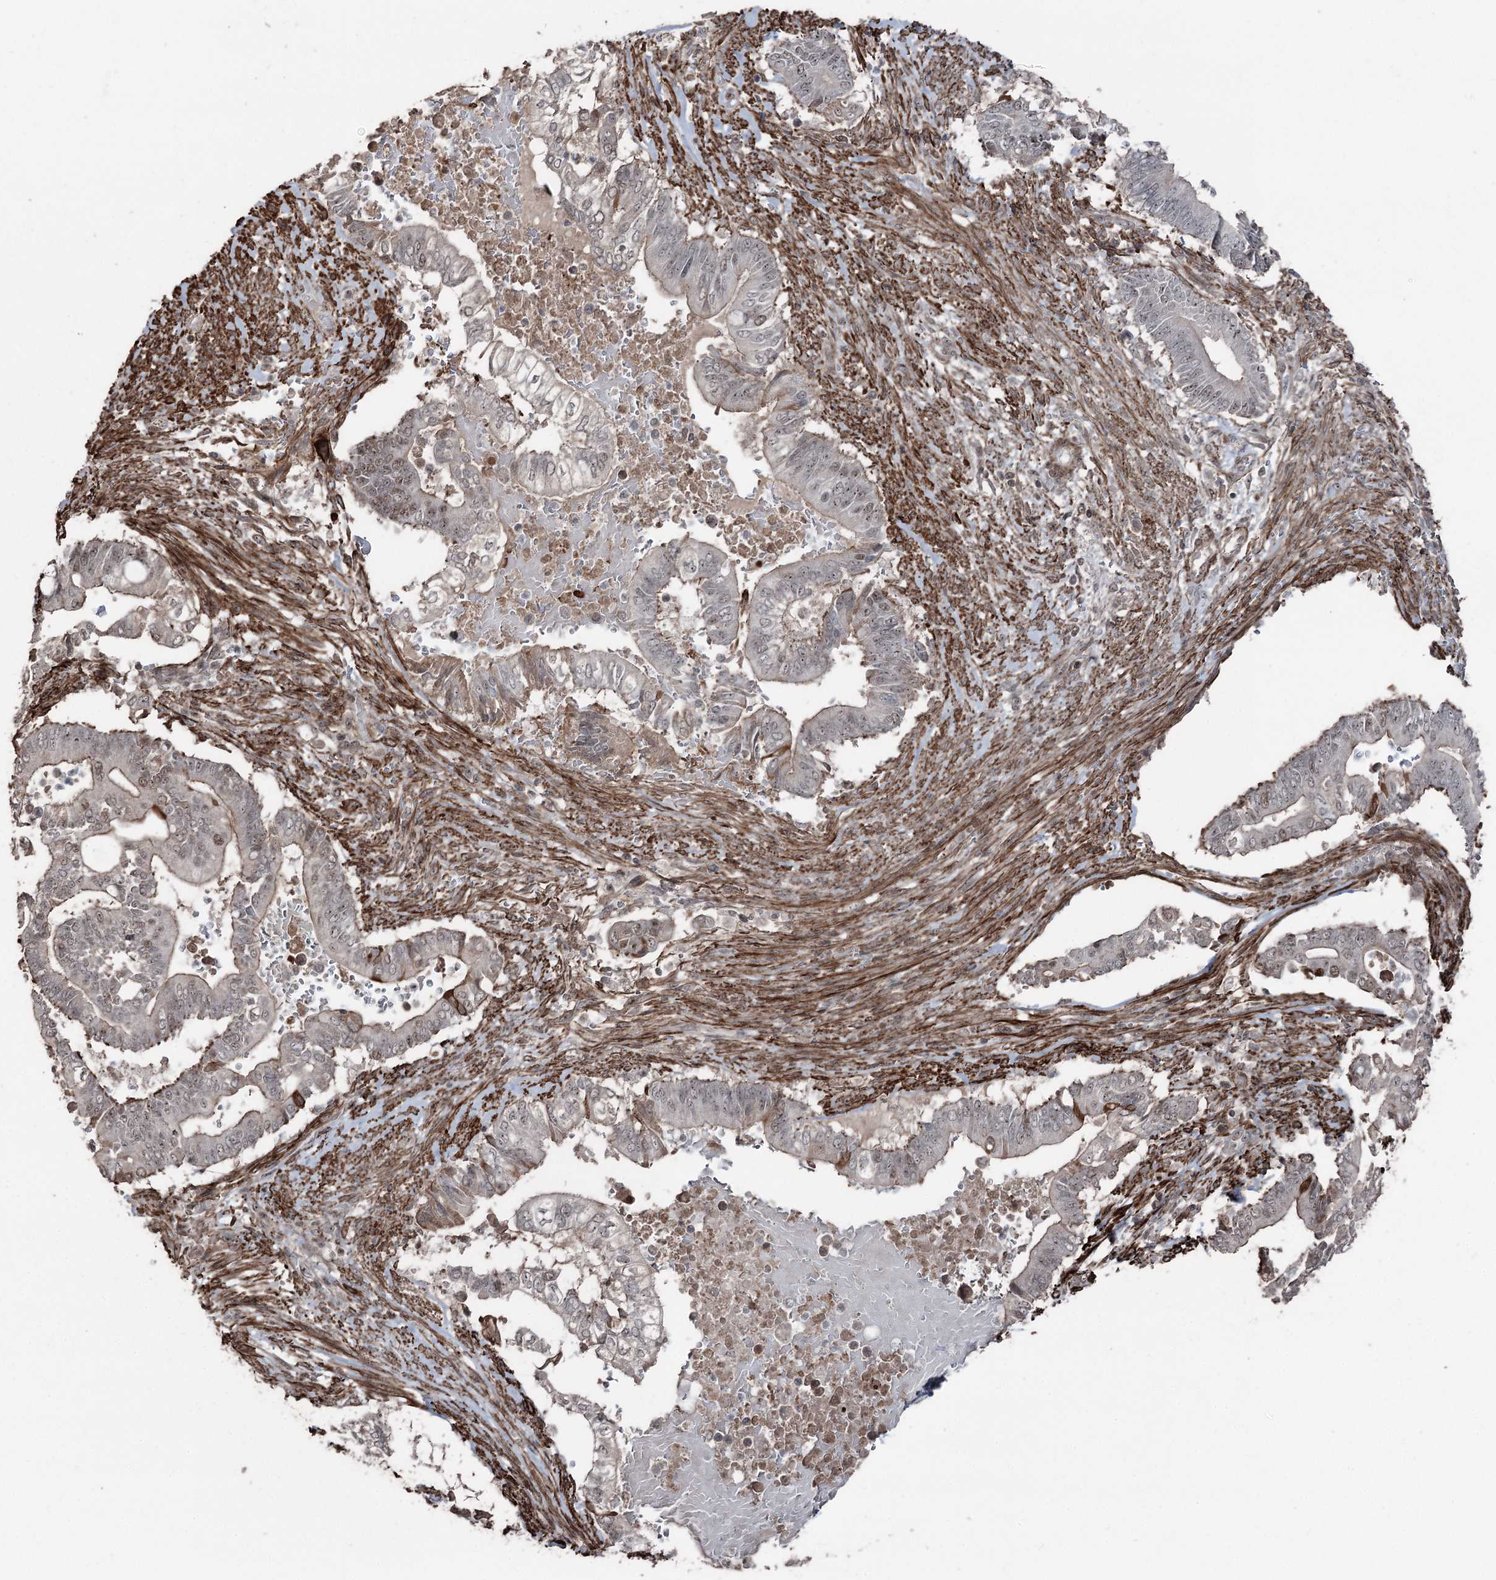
{"staining": {"intensity": "weak", "quantity": "25%-75%", "location": "cytoplasmic/membranous,nuclear"}, "tissue": "pancreatic cancer", "cell_type": "Tumor cells", "image_type": "cancer", "snomed": [{"axis": "morphology", "description": "Adenocarcinoma, NOS"}, {"axis": "topography", "description": "Pancreas"}], "caption": "DAB immunohistochemical staining of human pancreatic adenocarcinoma reveals weak cytoplasmic/membranous and nuclear protein expression in approximately 25%-75% of tumor cells.", "gene": "CCDC82", "patient": {"sex": "male", "age": 68}}